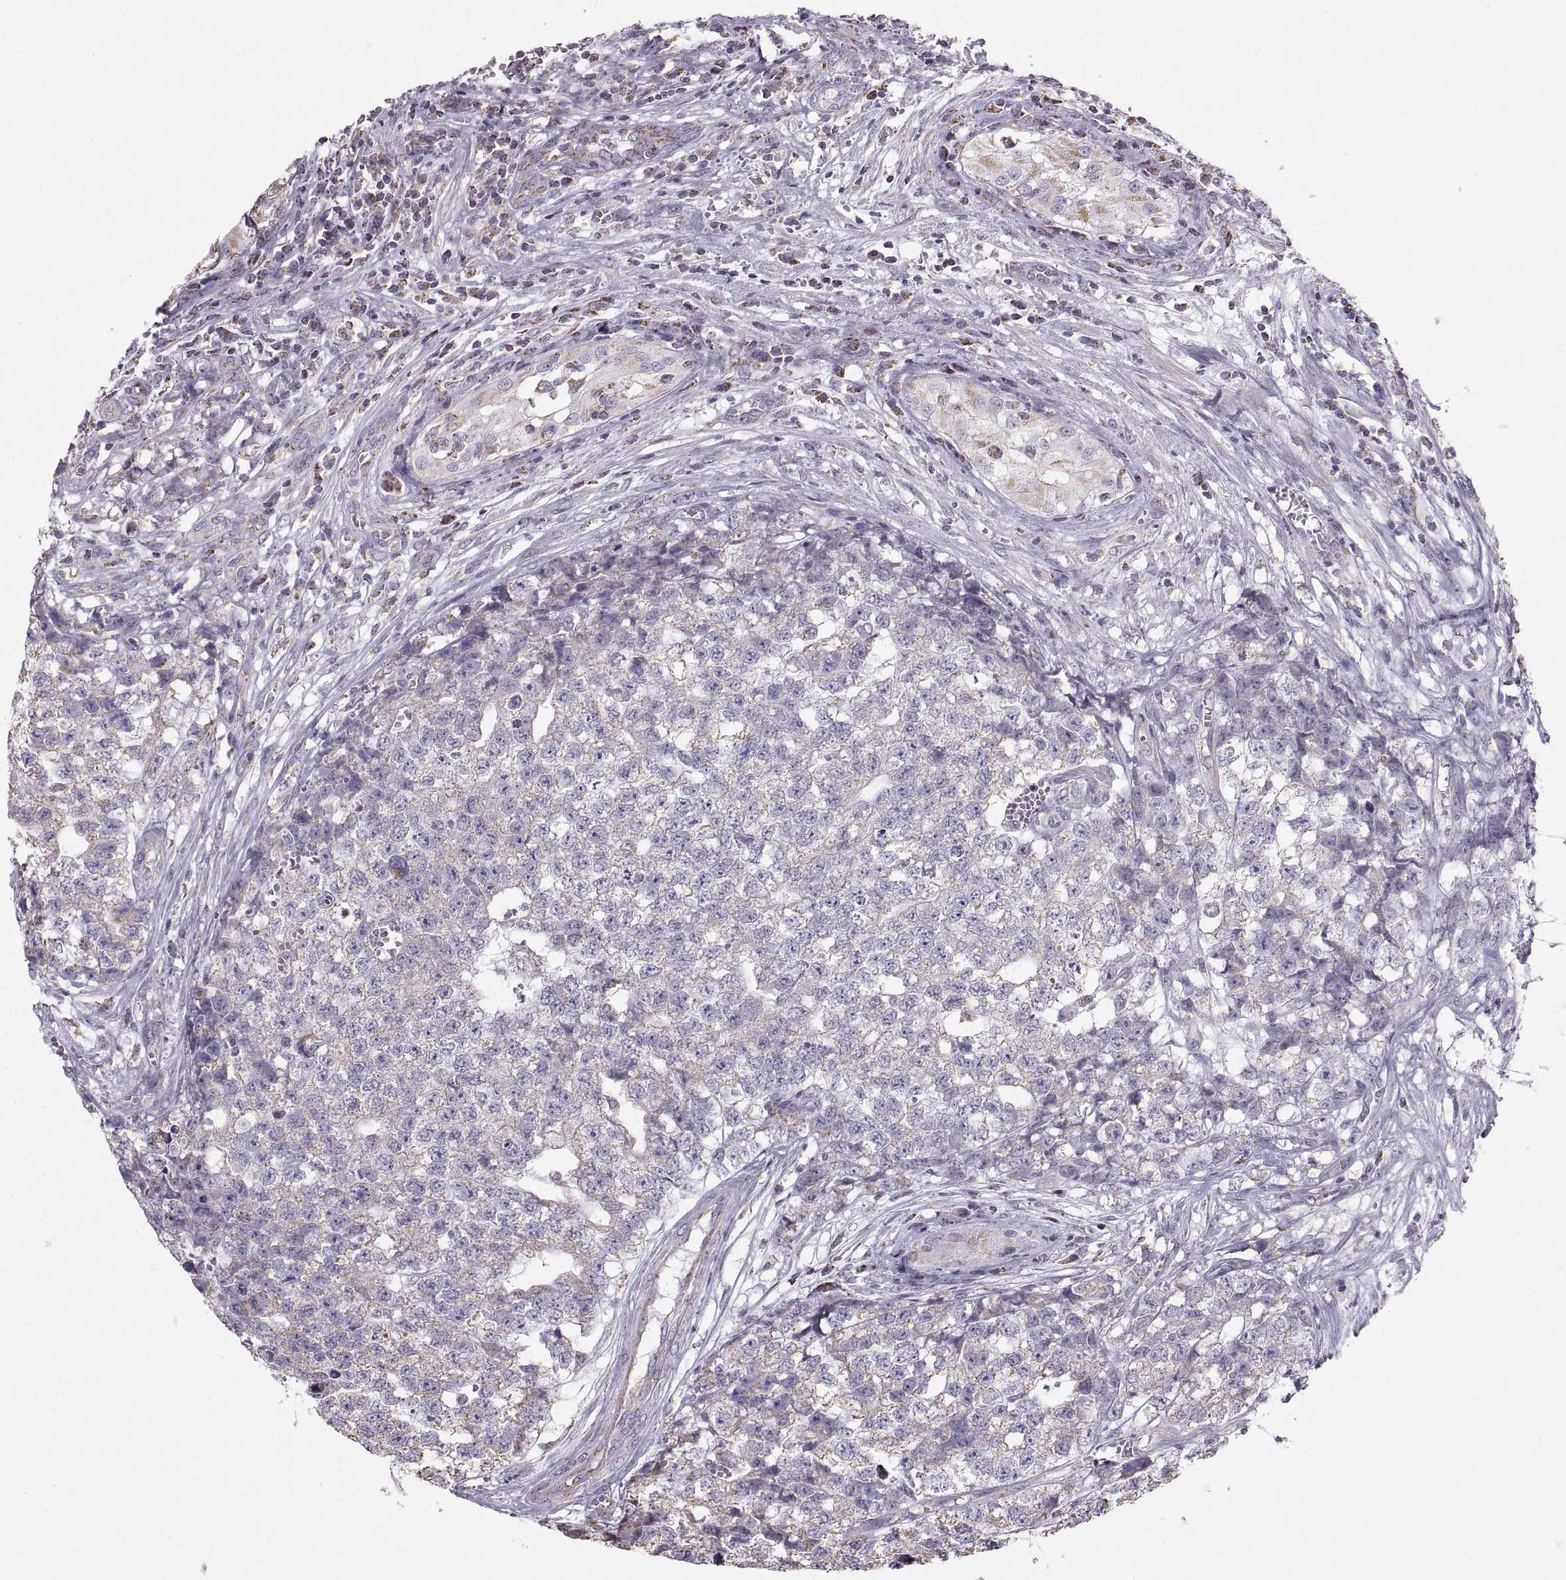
{"staining": {"intensity": "weak", "quantity": "<25%", "location": "cytoplasmic/membranous"}, "tissue": "testis cancer", "cell_type": "Tumor cells", "image_type": "cancer", "snomed": [{"axis": "morphology", "description": "Seminoma, NOS"}, {"axis": "morphology", "description": "Carcinoma, Embryonal, NOS"}, {"axis": "topography", "description": "Testis"}], "caption": "DAB immunohistochemical staining of human testis embryonal carcinoma demonstrates no significant expression in tumor cells.", "gene": "STMND1", "patient": {"sex": "male", "age": 22}}